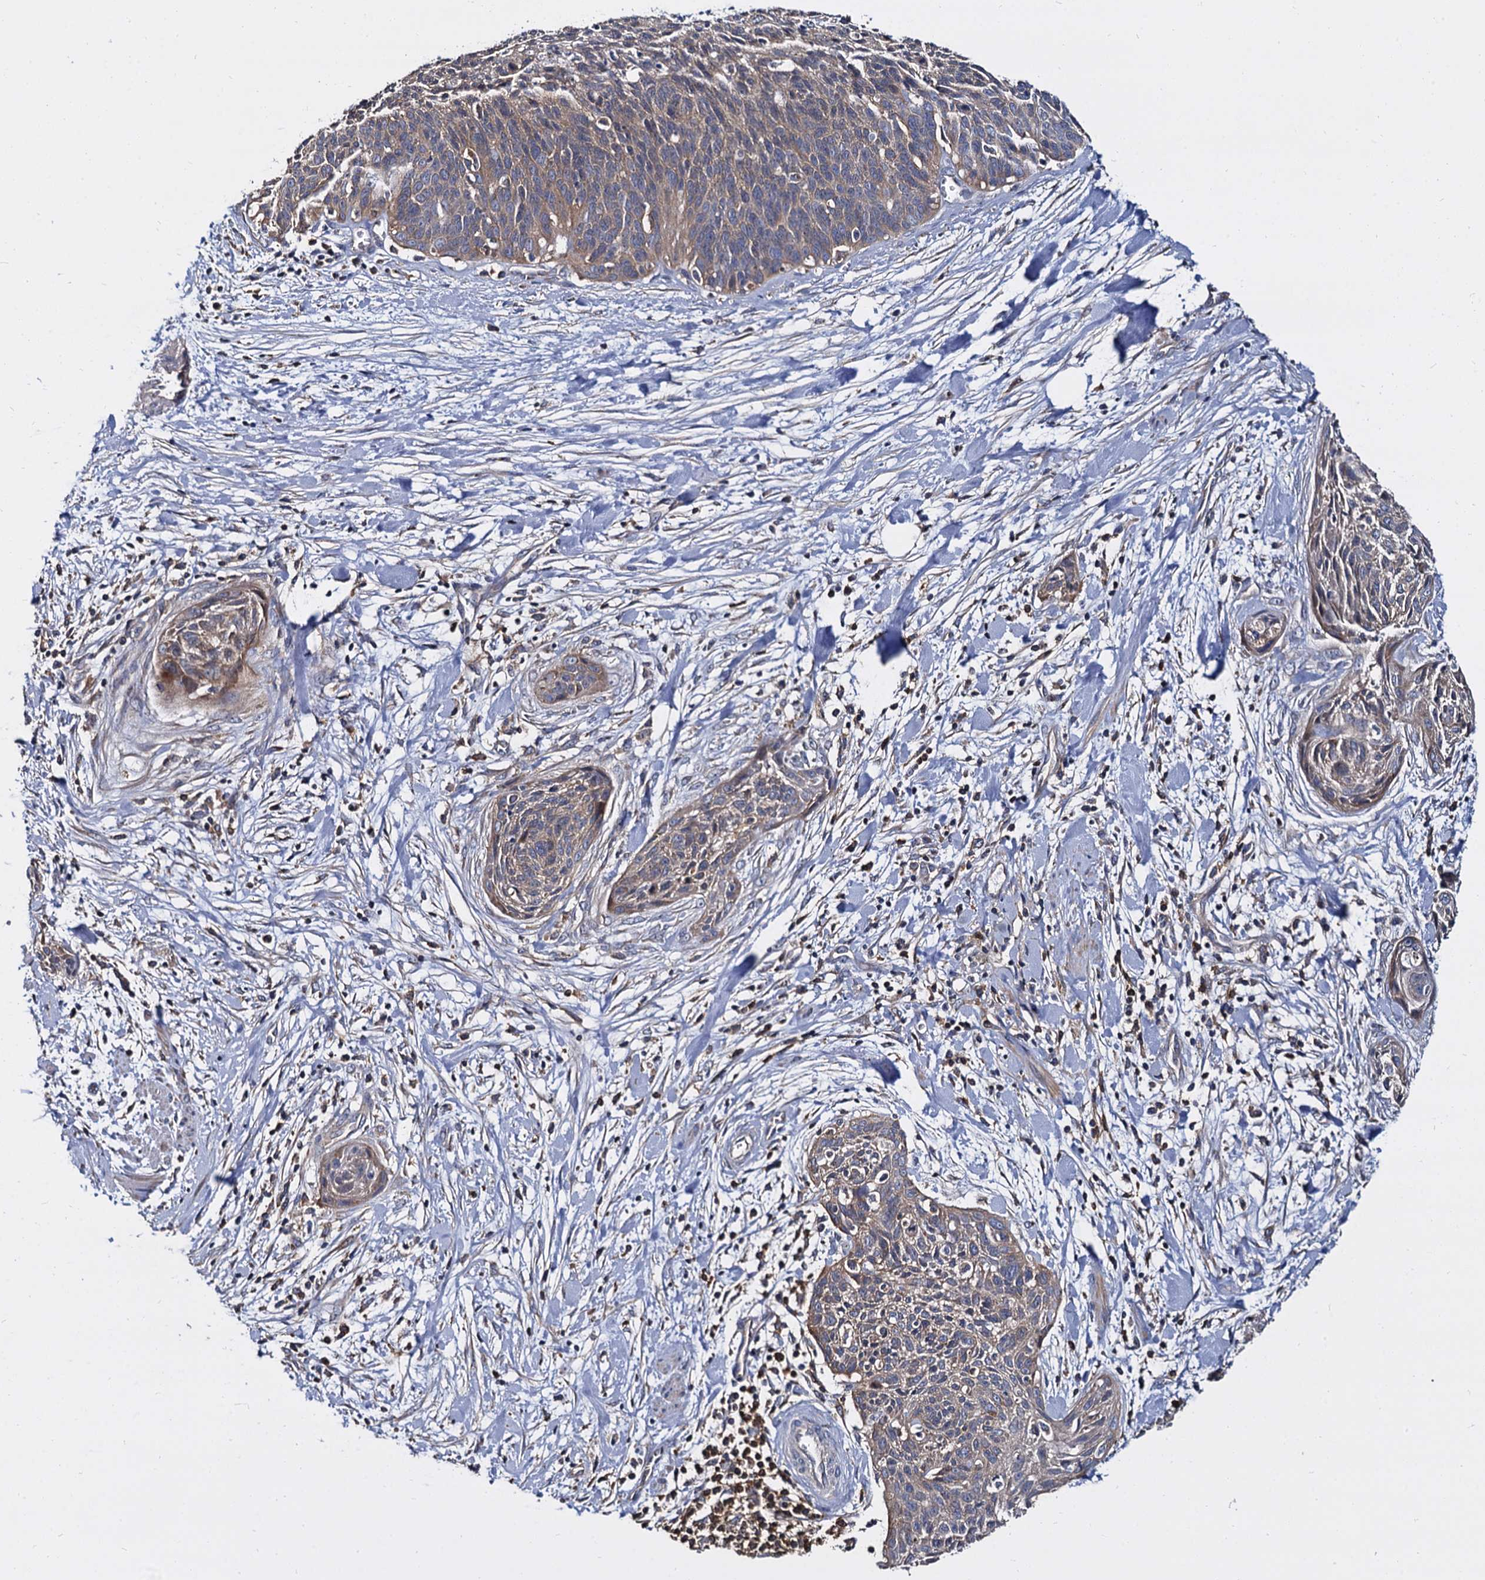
{"staining": {"intensity": "weak", "quantity": "25%-75%", "location": "cytoplasmic/membranous"}, "tissue": "cervical cancer", "cell_type": "Tumor cells", "image_type": "cancer", "snomed": [{"axis": "morphology", "description": "Squamous cell carcinoma, NOS"}, {"axis": "topography", "description": "Cervix"}], "caption": "Immunohistochemical staining of cervical squamous cell carcinoma demonstrates weak cytoplasmic/membranous protein staining in about 25%-75% of tumor cells. (brown staining indicates protein expression, while blue staining denotes nuclei).", "gene": "ANKRD13A", "patient": {"sex": "female", "age": 55}}